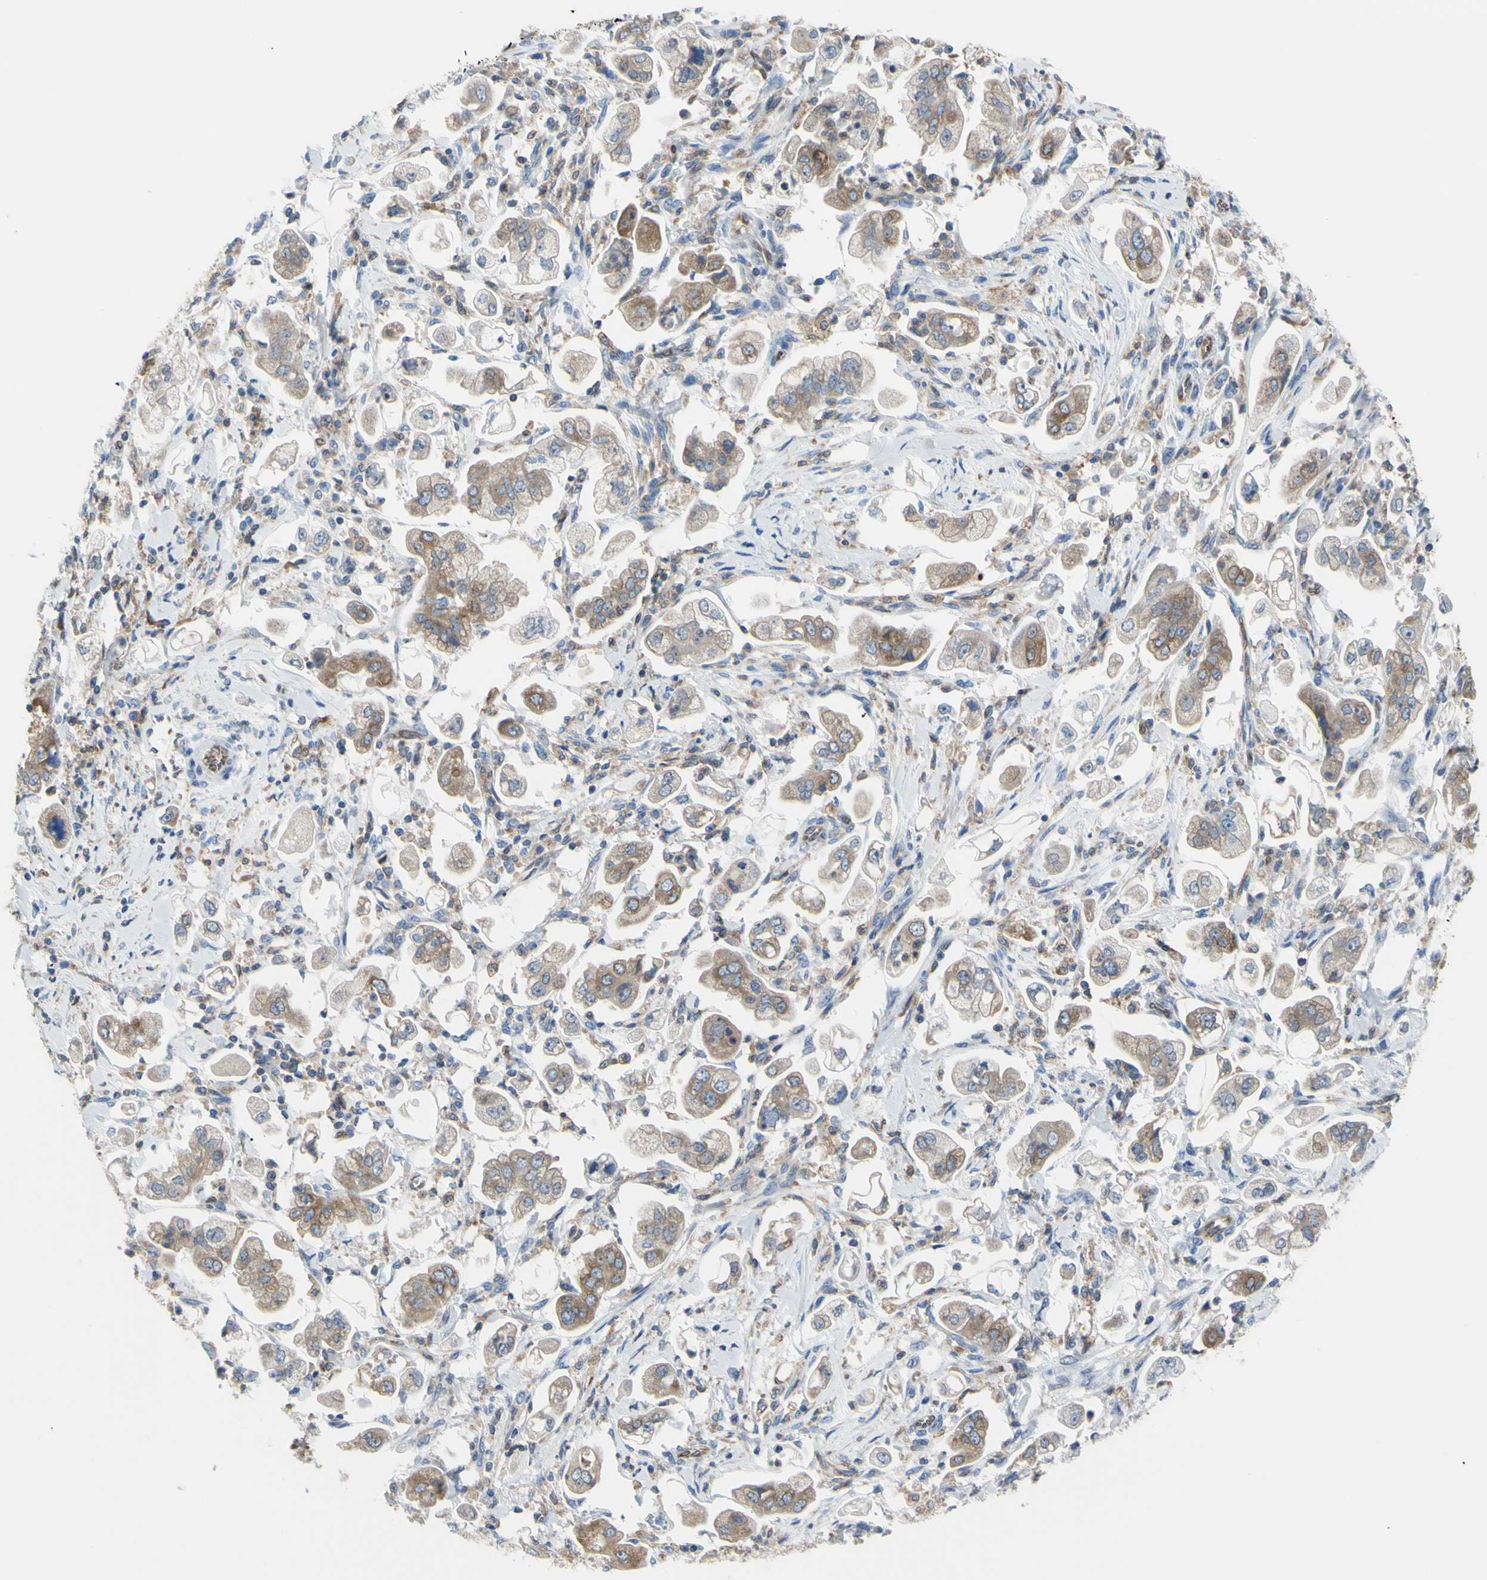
{"staining": {"intensity": "moderate", "quantity": ">75%", "location": "cytoplasmic/membranous"}, "tissue": "stomach cancer", "cell_type": "Tumor cells", "image_type": "cancer", "snomed": [{"axis": "morphology", "description": "Adenocarcinoma, NOS"}, {"axis": "topography", "description": "Stomach"}], "caption": "Tumor cells exhibit medium levels of moderate cytoplasmic/membranous positivity in about >75% of cells in stomach cancer. (DAB IHC with brightfield microscopy, high magnification).", "gene": "MGST2", "patient": {"sex": "male", "age": 62}}